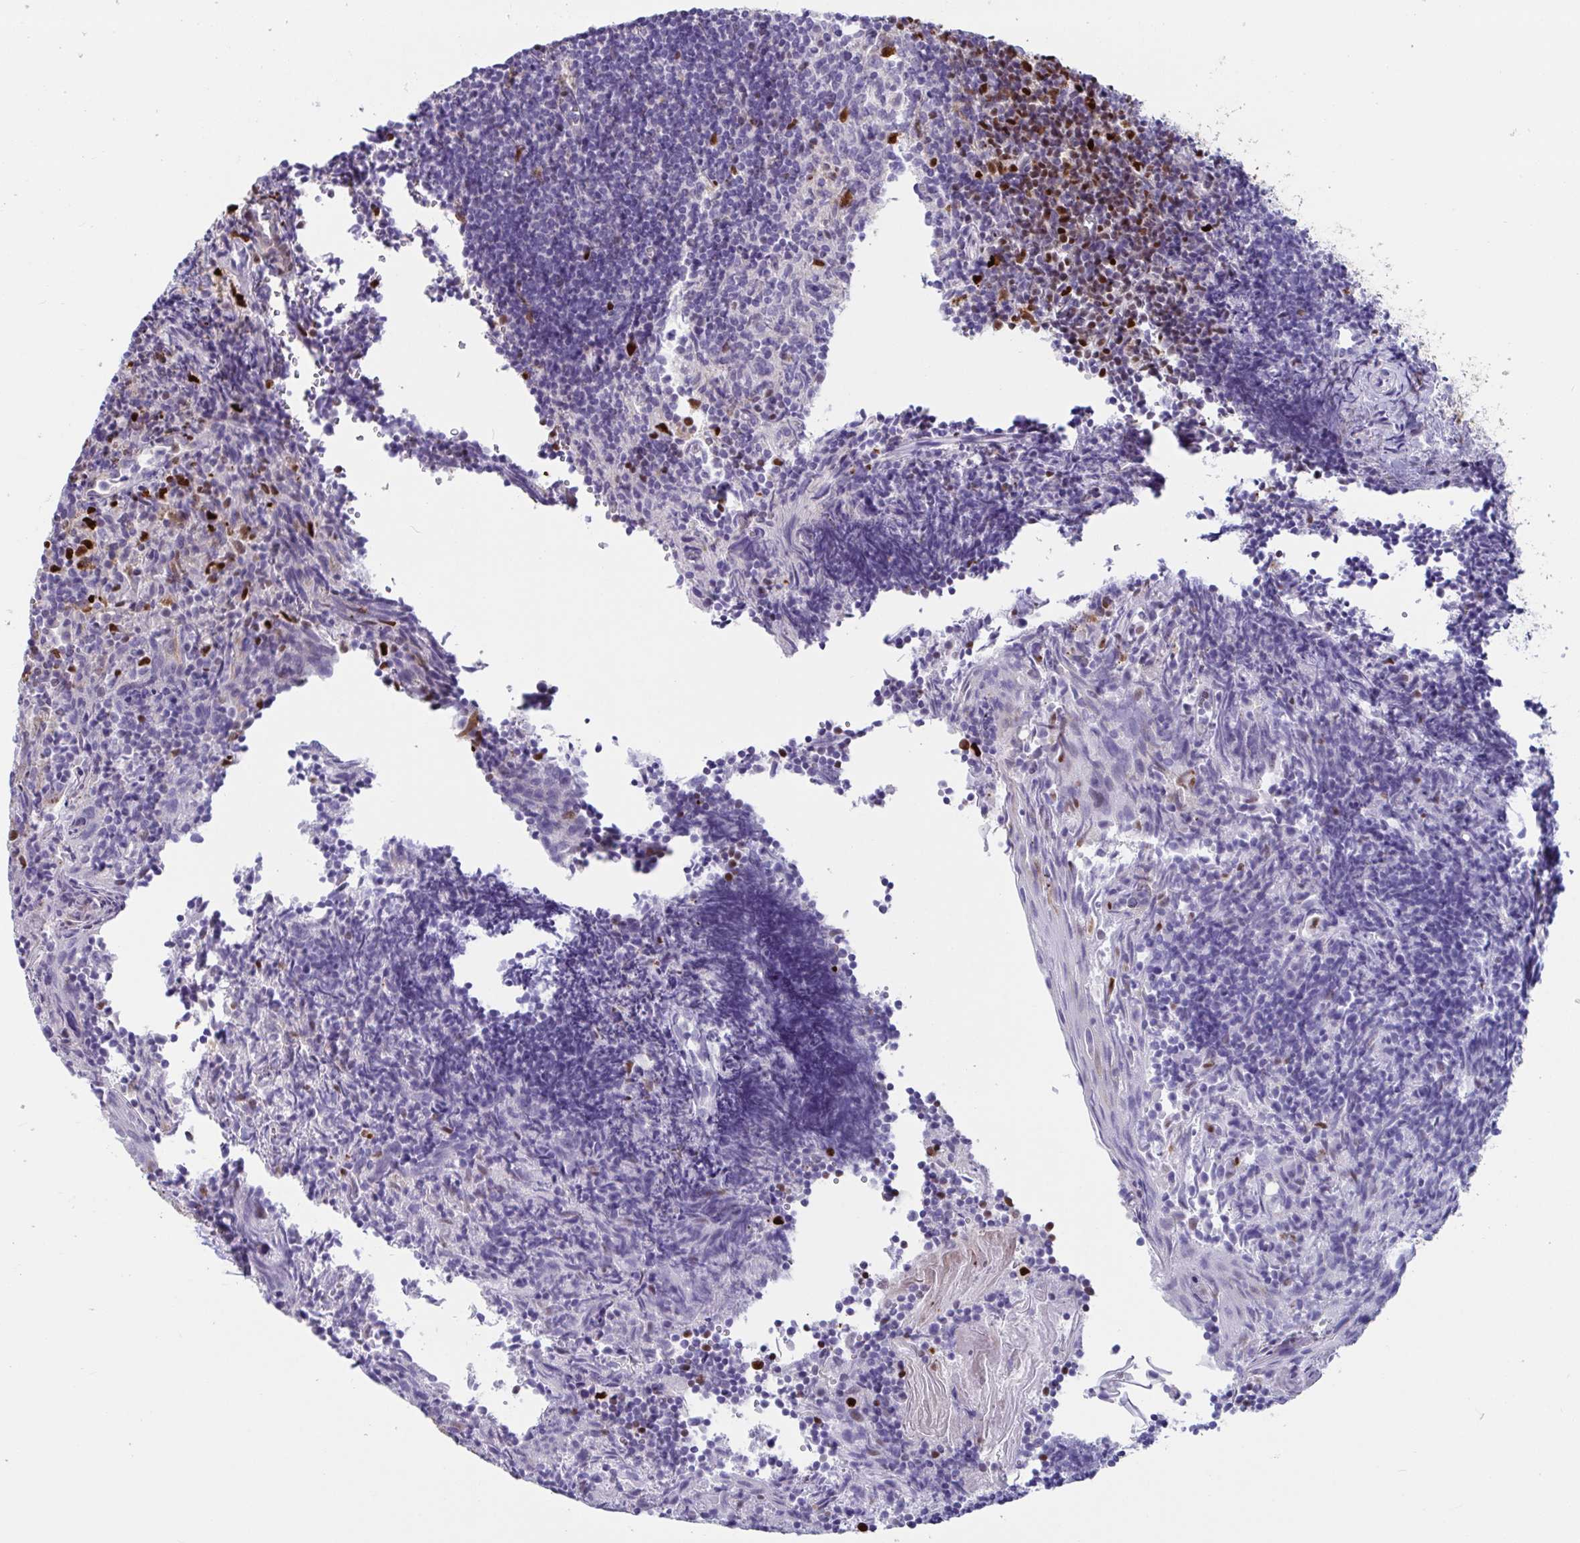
{"staining": {"intensity": "strong", "quantity": "<25%", "location": "nuclear"}, "tissue": "tonsil", "cell_type": "Germinal center cells", "image_type": "normal", "snomed": [{"axis": "morphology", "description": "Normal tissue, NOS"}, {"axis": "topography", "description": "Tonsil"}], "caption": "A high-resolution micrograph shows immunohistochemistry (IHC) staining of normal tonsil, which displays strong nuclear expression in approximately <25% of germinal center cells. (DAB (3,3'-diaminobenzidine) IHC, brown staining for protein, blue staining for nuclei).", "gene": "ZNF586", "patient": {"sex": "female", "age": 10}}